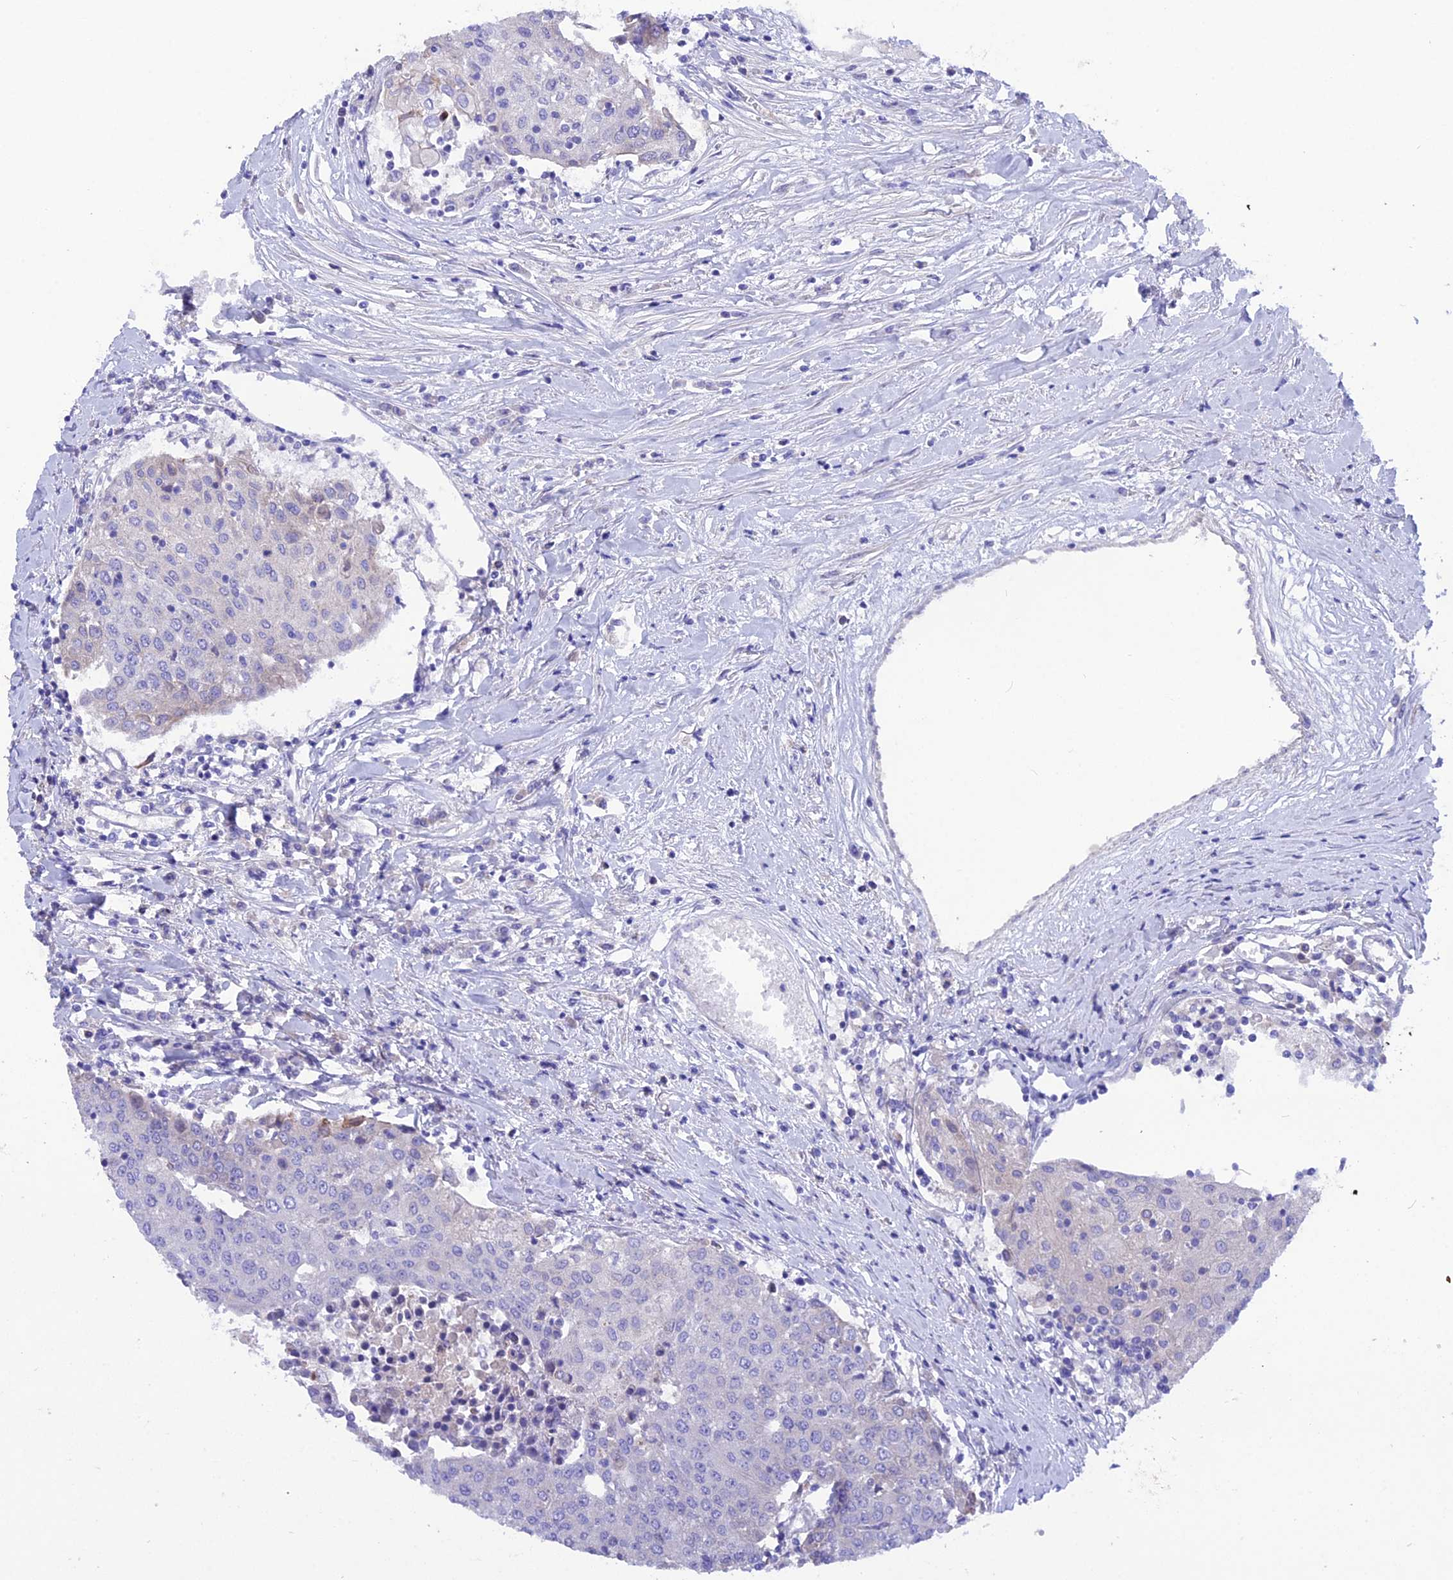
{"staining": {"intensity": "negative", "quantity": "none", "location": "none"}, "tissue": "urothelial cancer", "cell_type": "Tumor cells", "image_type": "cancer", "snomed": [{"axis": "morphology", "description": "Urothelial carcinoma, High grade"}, {"axis": "topography", "description": "Urinary bladder"}], "caption": "Protein analysis of urothelial cancer reveals no significant staining in tumor cells.", "gene": "TMEM138", "patient": {"sex": "female", "age": 85}}